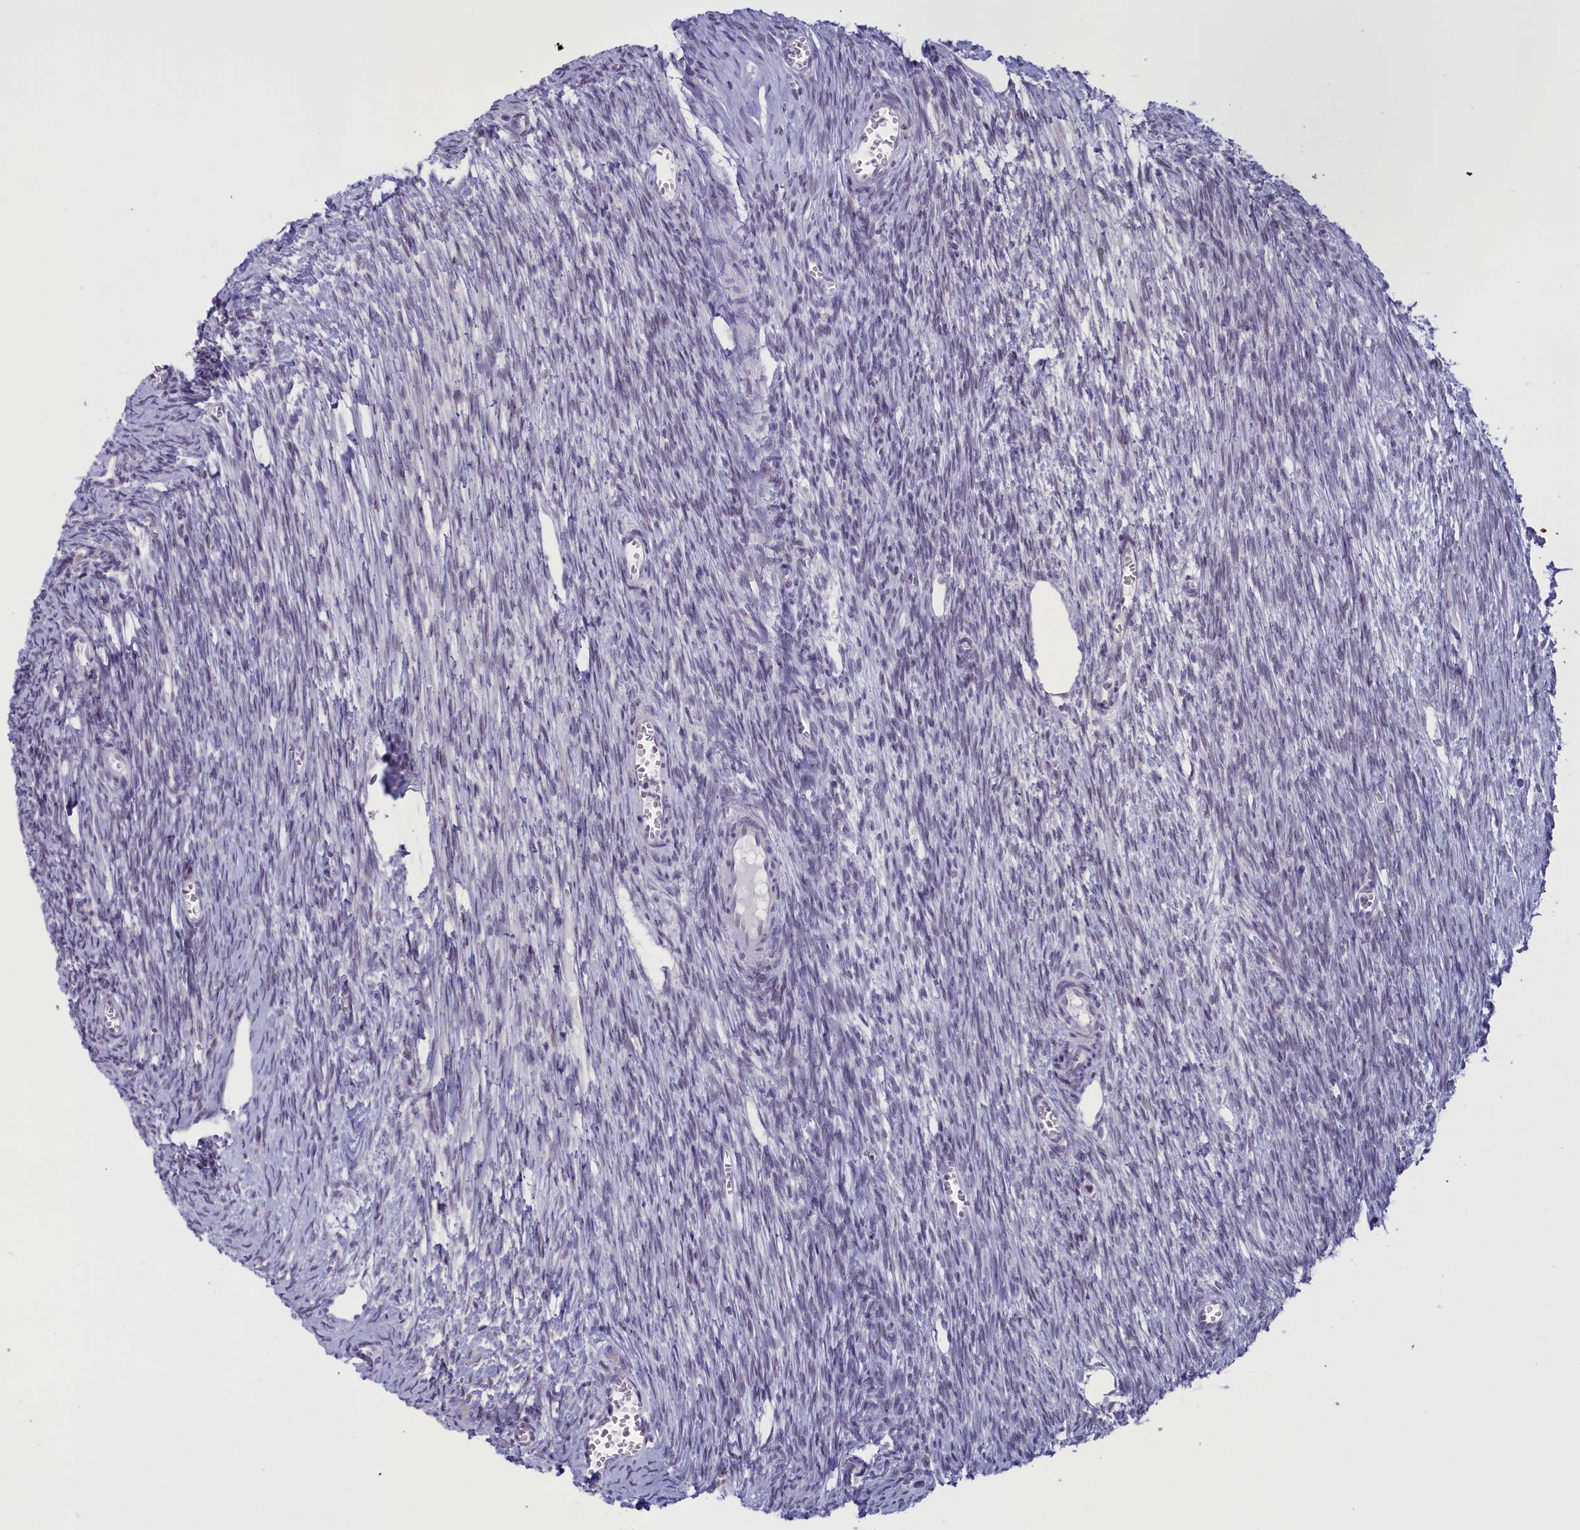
{"staining": {"intensity": "negative", "quantity": "none", "location": "none"}, "tissue": "ovary", "cell_type": "Follicle cells", "image_type": "normal", "snomed": [{"axis": "morphology", "description": "Normal tissue, NOS"}, {"axis": "topography", "description": "Ovary"}], "caption": "Immunohistochemistry (IHC) of normal ovary exhibits no staining in follicle cells. (DAB (3,3'-diaminobenzidine) immunohistochemistry (IHC) visualized using brightfield microscopy, high magnification).", "gene": "ELOA2", "patient": {"sex": "female", "age": 44}}